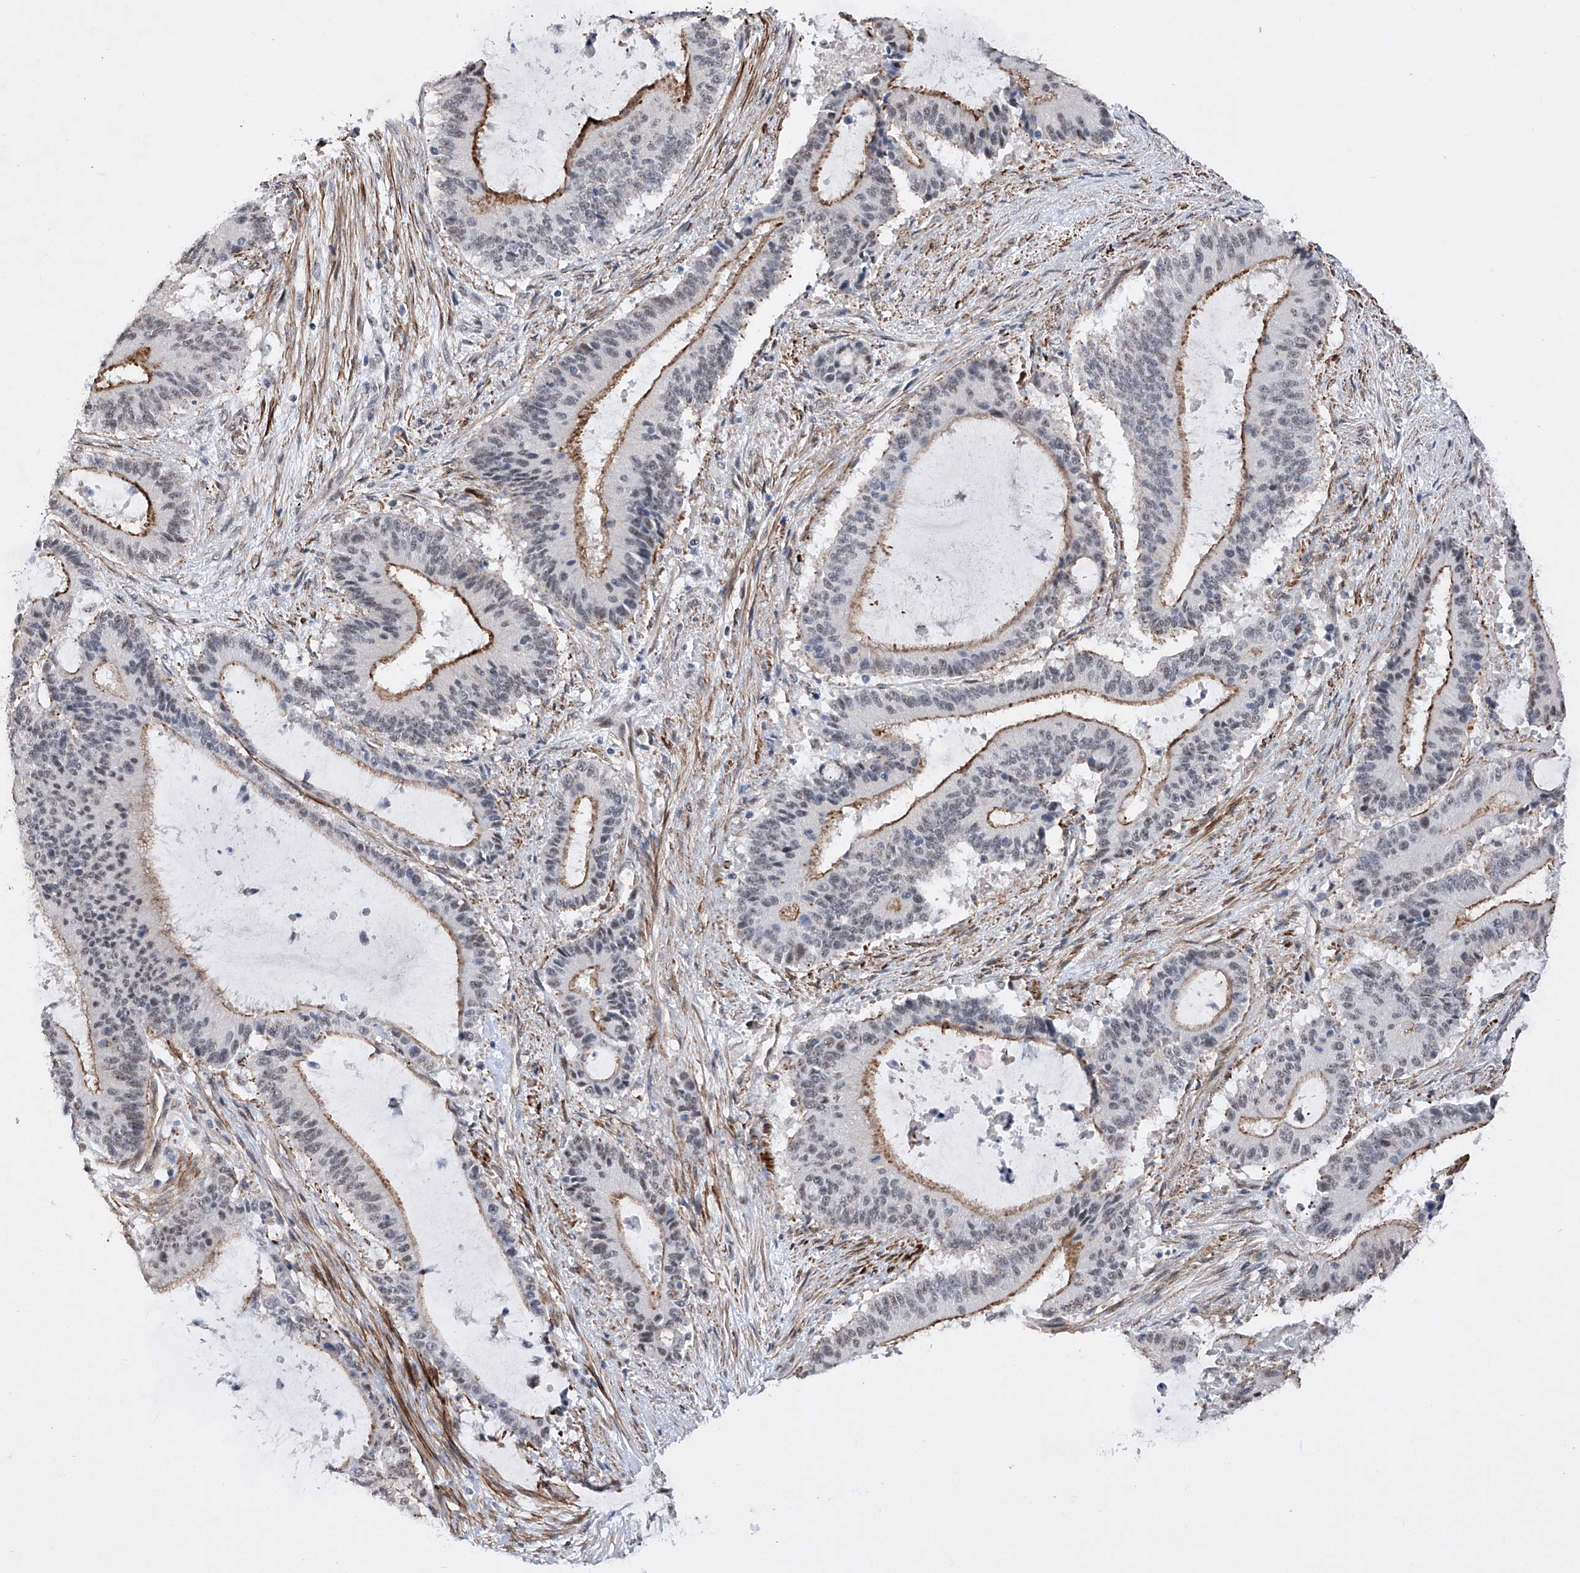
{"staining": {"intensity": "moderate", "quantity": "25%-75%", "location": "cytoplasmic/membranous"}, "tissue": "liver cancer", "cell_type": "Tumor cells", "image_type": "cancer", "snomed": [{"axis": "morphology", "description": "Normal tissue, NOS"}, {"axis": "morphology", "description": "Cholangiocarcinoma"}, {"axis": "topography", "description": "Liver"}, {"axis": "topography", "description": "Peripheral nerve tissue"}], "caption": "A high-resolution histopathology image shows IHC staining of cholangiocarcinoma (liver), which reveals moderate cytoplasmic/membranous expression in about 25%-75% of tumor cells.", "gene": "NFATC4", "patient": {"sex": "female", "age": 73}}